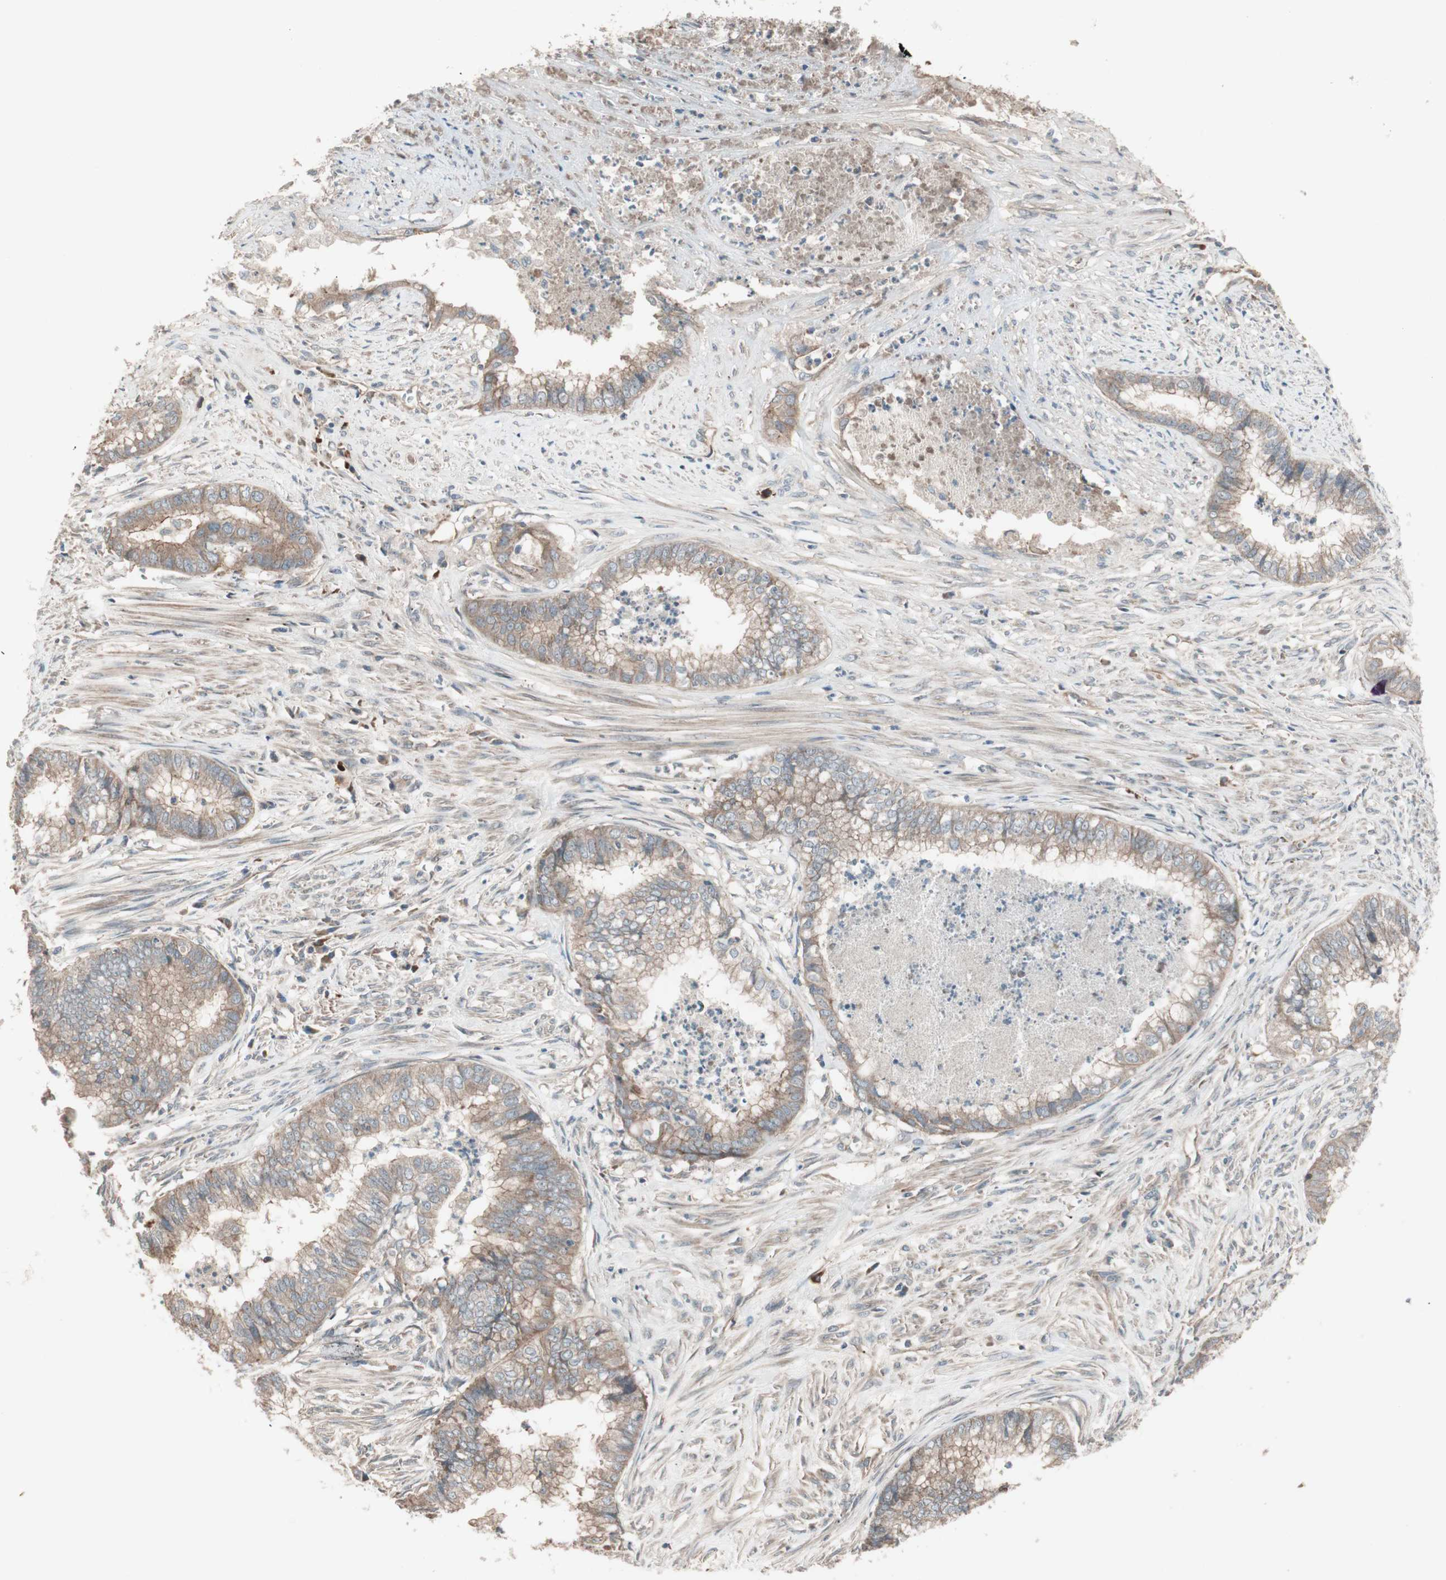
{"staining": {"intensity": "moderate", "quantity": ">75%", "location": "cytoplasmic/membranous"}, "tissue": "endometrial cancer", "cell_type": "Tumor cells", "image_type": "cancer", "snomed": [{"axis": "morphology", "description": "Necrosis, NOS"}, {"axis": "morphology", "description": "Adenocarcinoma, NOS"}, {"axis": "topography", "description": "Endometrium"}], "caption": "Brown immunohistochemical staining in human endometrial cancer displays moderate cytoplasmic/membranous staining in about >75% of tumor cells. Nuclei are stained in blue.", "gene": "TFPI", "patient": {"sex": "female", "age": 79}}